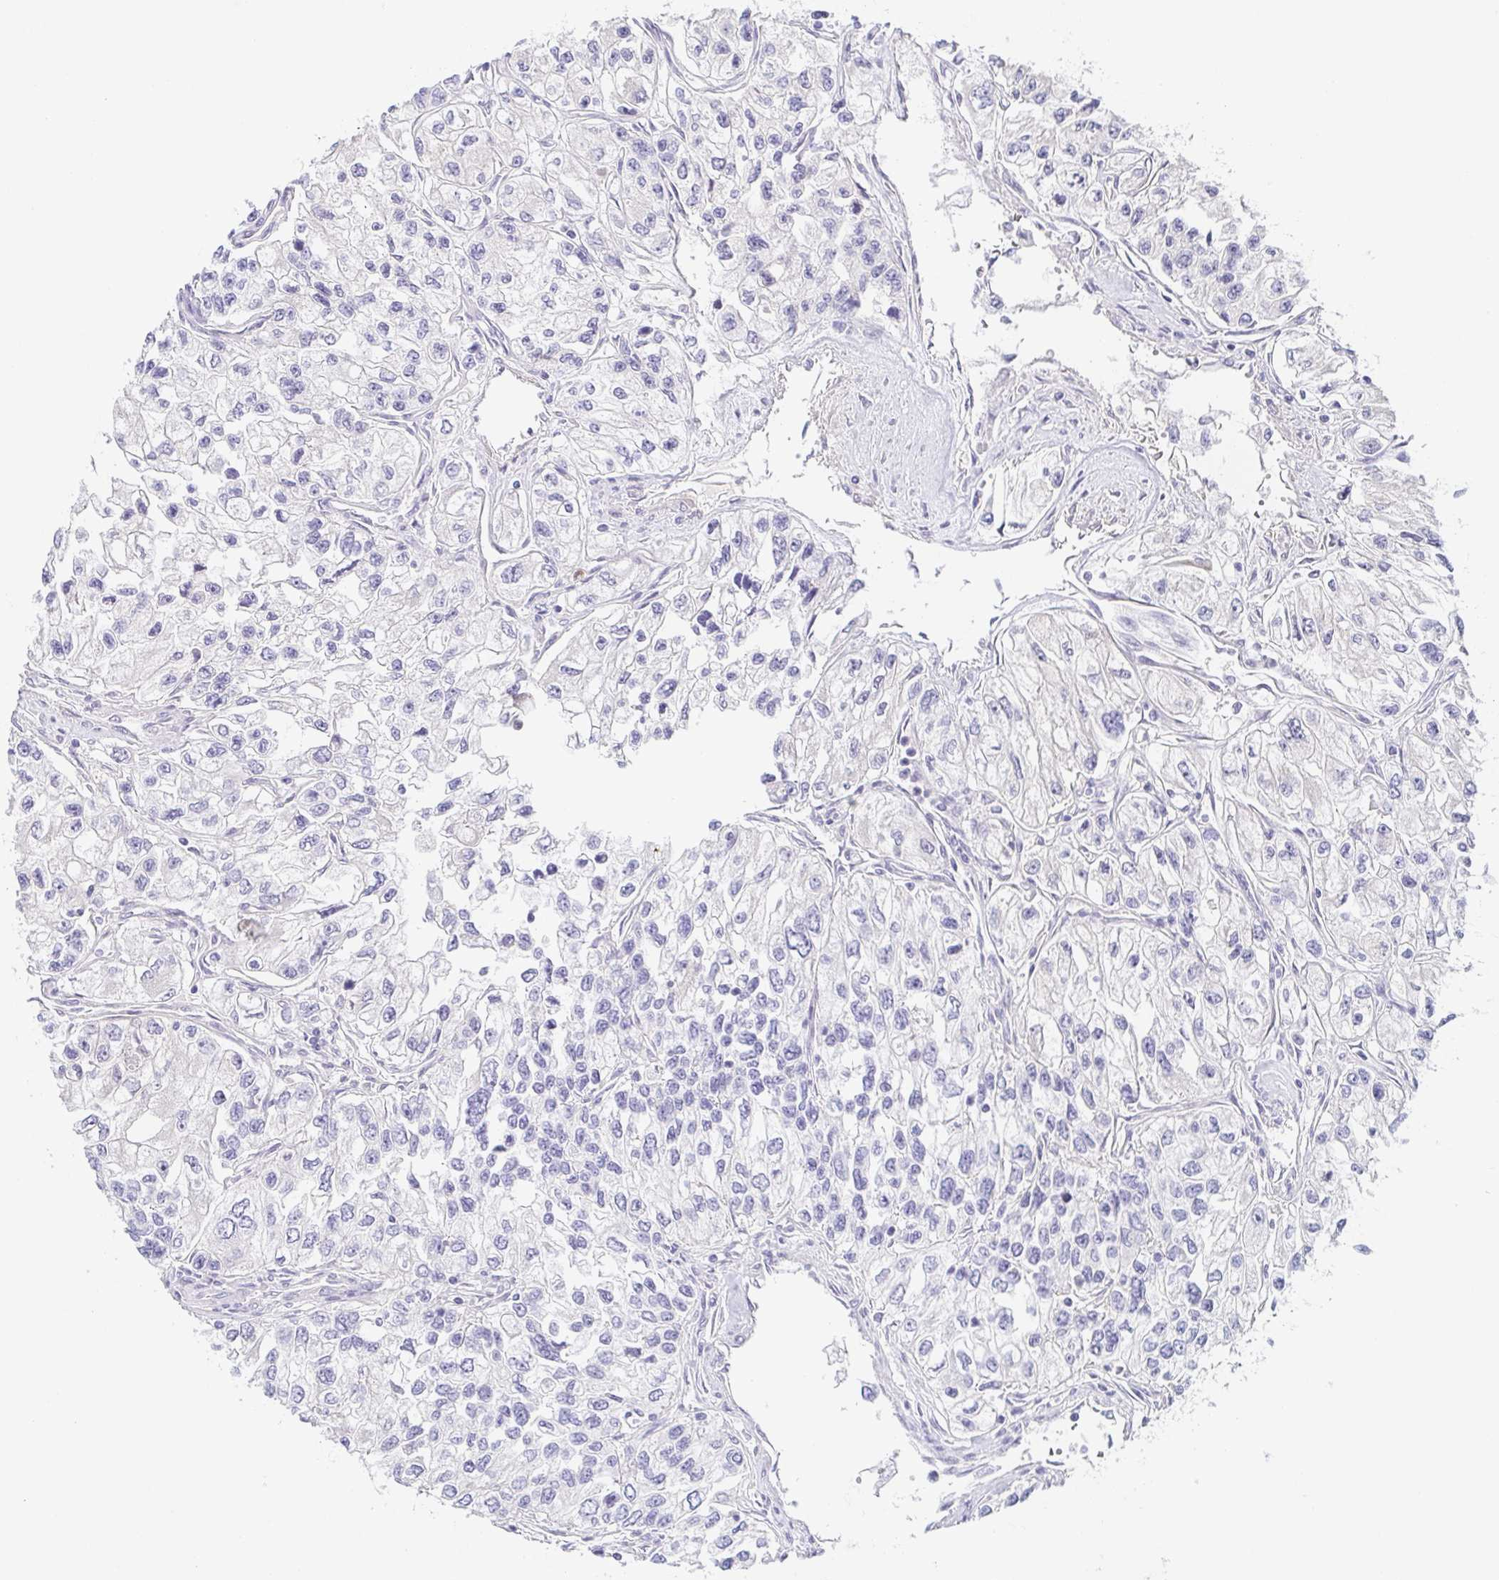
{"staining": {"intensity": "negative", "quantity": "none", "location": "none"}, "tissue": "renal cancer", "cell_type": "Tumor cells", "image_type": "cancer", "snomed": [{"axis": "morphology", "description": "Adenocarcinoma, NOS"}, {"axis": "topography", "description": "Kidney"}], "caption": "The histopathology image demonstrates no significant positivity in tumor cells of renal cancer.", "gene": "COL17A1", "patient": {"sex": "female", "age": 59}}